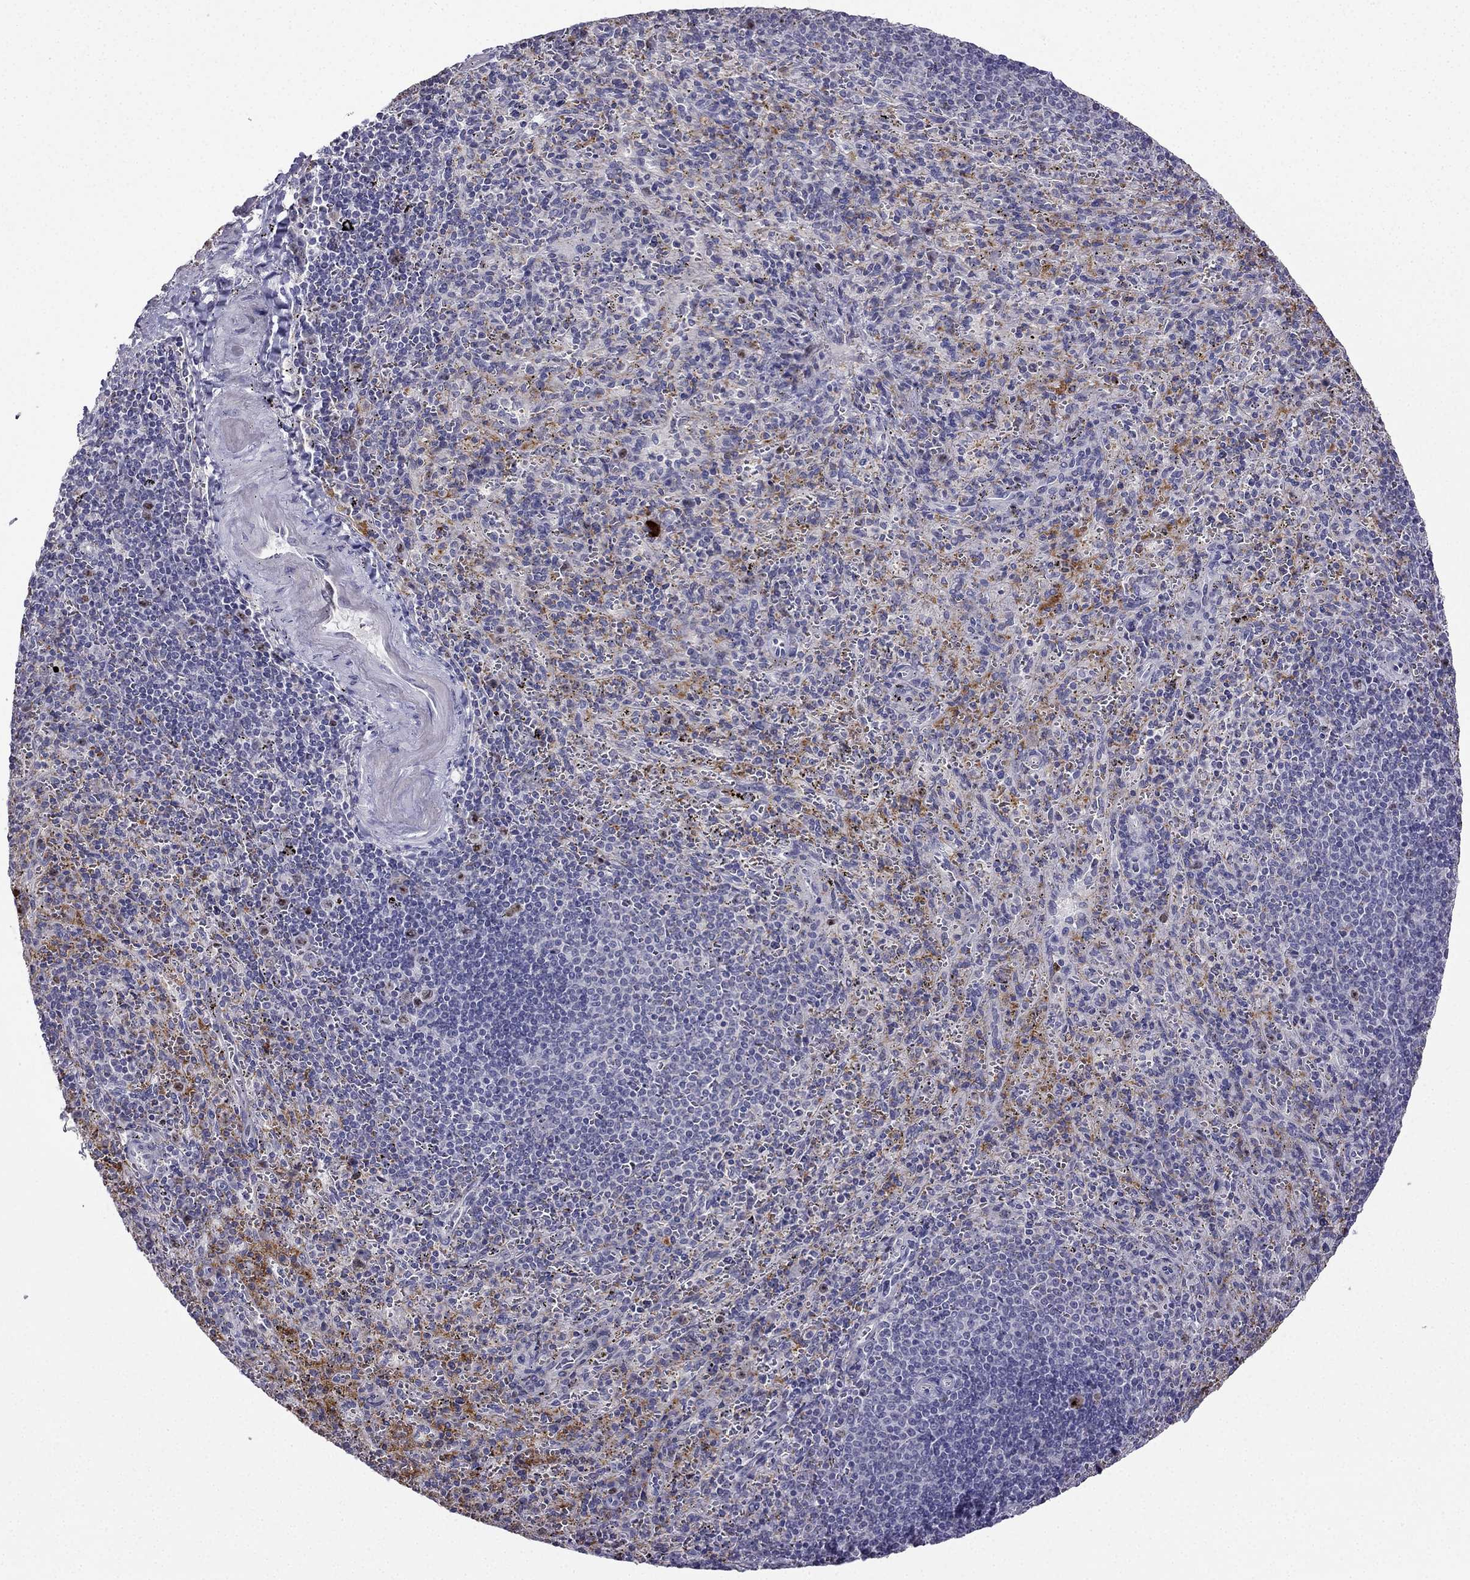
{"staining": {"intensity": "moderate", "quantity": "<25%", "location": "cytoplasmic/membranous"}, "tissue": "spleen", "cell_type": "Cells in red pulp", "image_type": "normal", "snomed": [{"axis": "morphology", "description": "Normal tissue, NOS"}, {"axis": "topography", "description": "Spleen"}], "caption": "IHC of benign spleen displays low levels of moderate cytoplasmic/membranous staining in approximately <25% of cells in red pulp.", "gene": "UHRF1", "patient": {"sex": "male", "age": 57}}